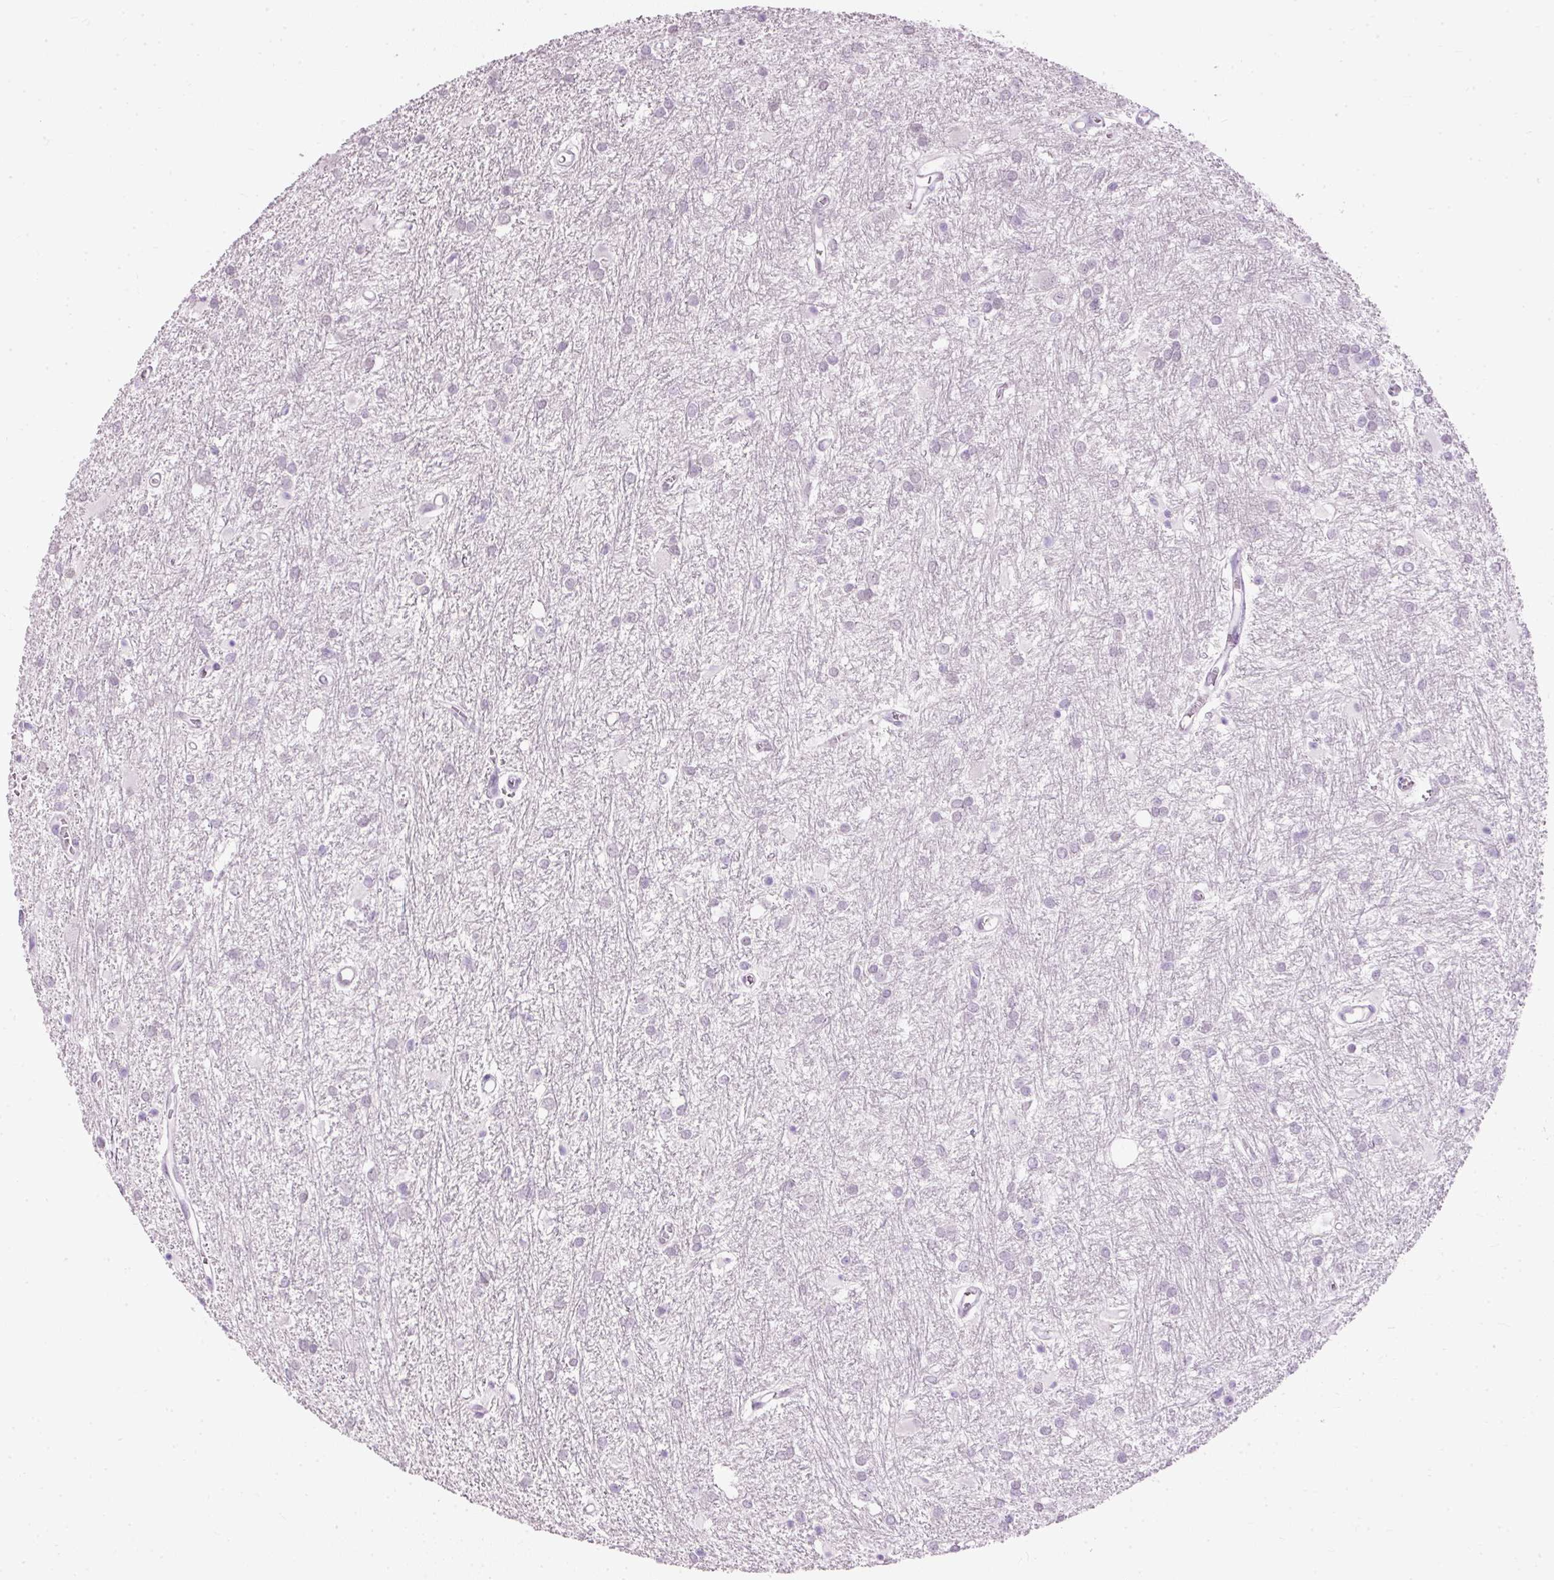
{"staining": {"intensity": "negative", "quantity": "none", "location": "none"}, "tissue": "glioma", "cell_type": "Tumor cells", "image_type": "cancer", "snomed": [{"axis": "morphology", "description": "Glioma, malignant, High grade"}, {"axis": "topography", "description": "Brain"}], "caption": "Glioma stained for a protein using immunohistochemistry demonstrates no positivity tumor cells.", "gene": "PDE6B", "patient": {"sex": "female", "age": 50}}